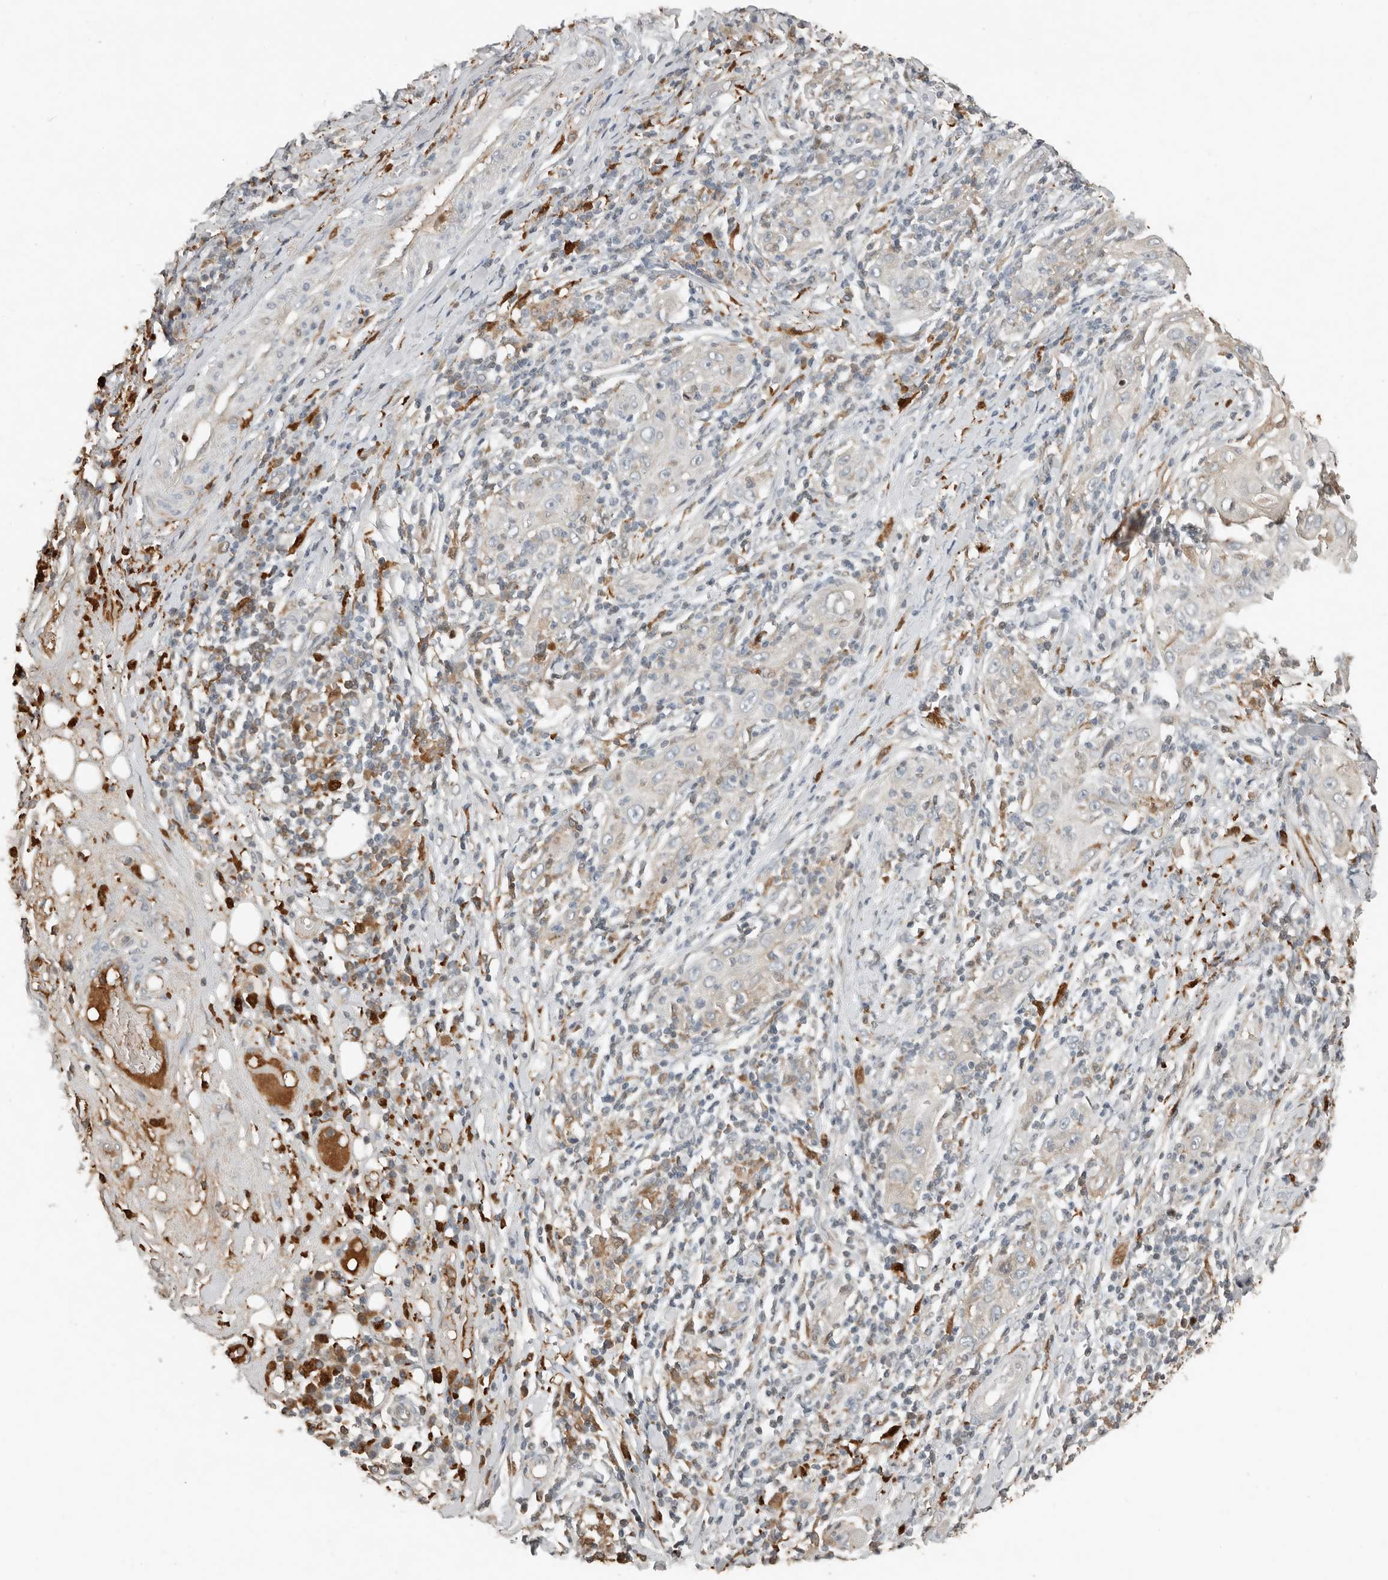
{"staining": {"intensity": "negative", "quantity": "none", "location": "none"}, "tissue": "skin cancer", "cell_type": "Tumor cells", "image_type": "cancer", "snomed": [{"axis": "morphology", "description": "Squamous cell carcinoma, NOS"}, {"axis": "topography", "description": "Skin"}], "caption": "This is an immunohistochemistry photomicrograph of human squamous cell carcinoma (skin). There is no positivity in tumor cells.", "gene": "KLHL38", "patient": {"sex": "female", "age": 88}}